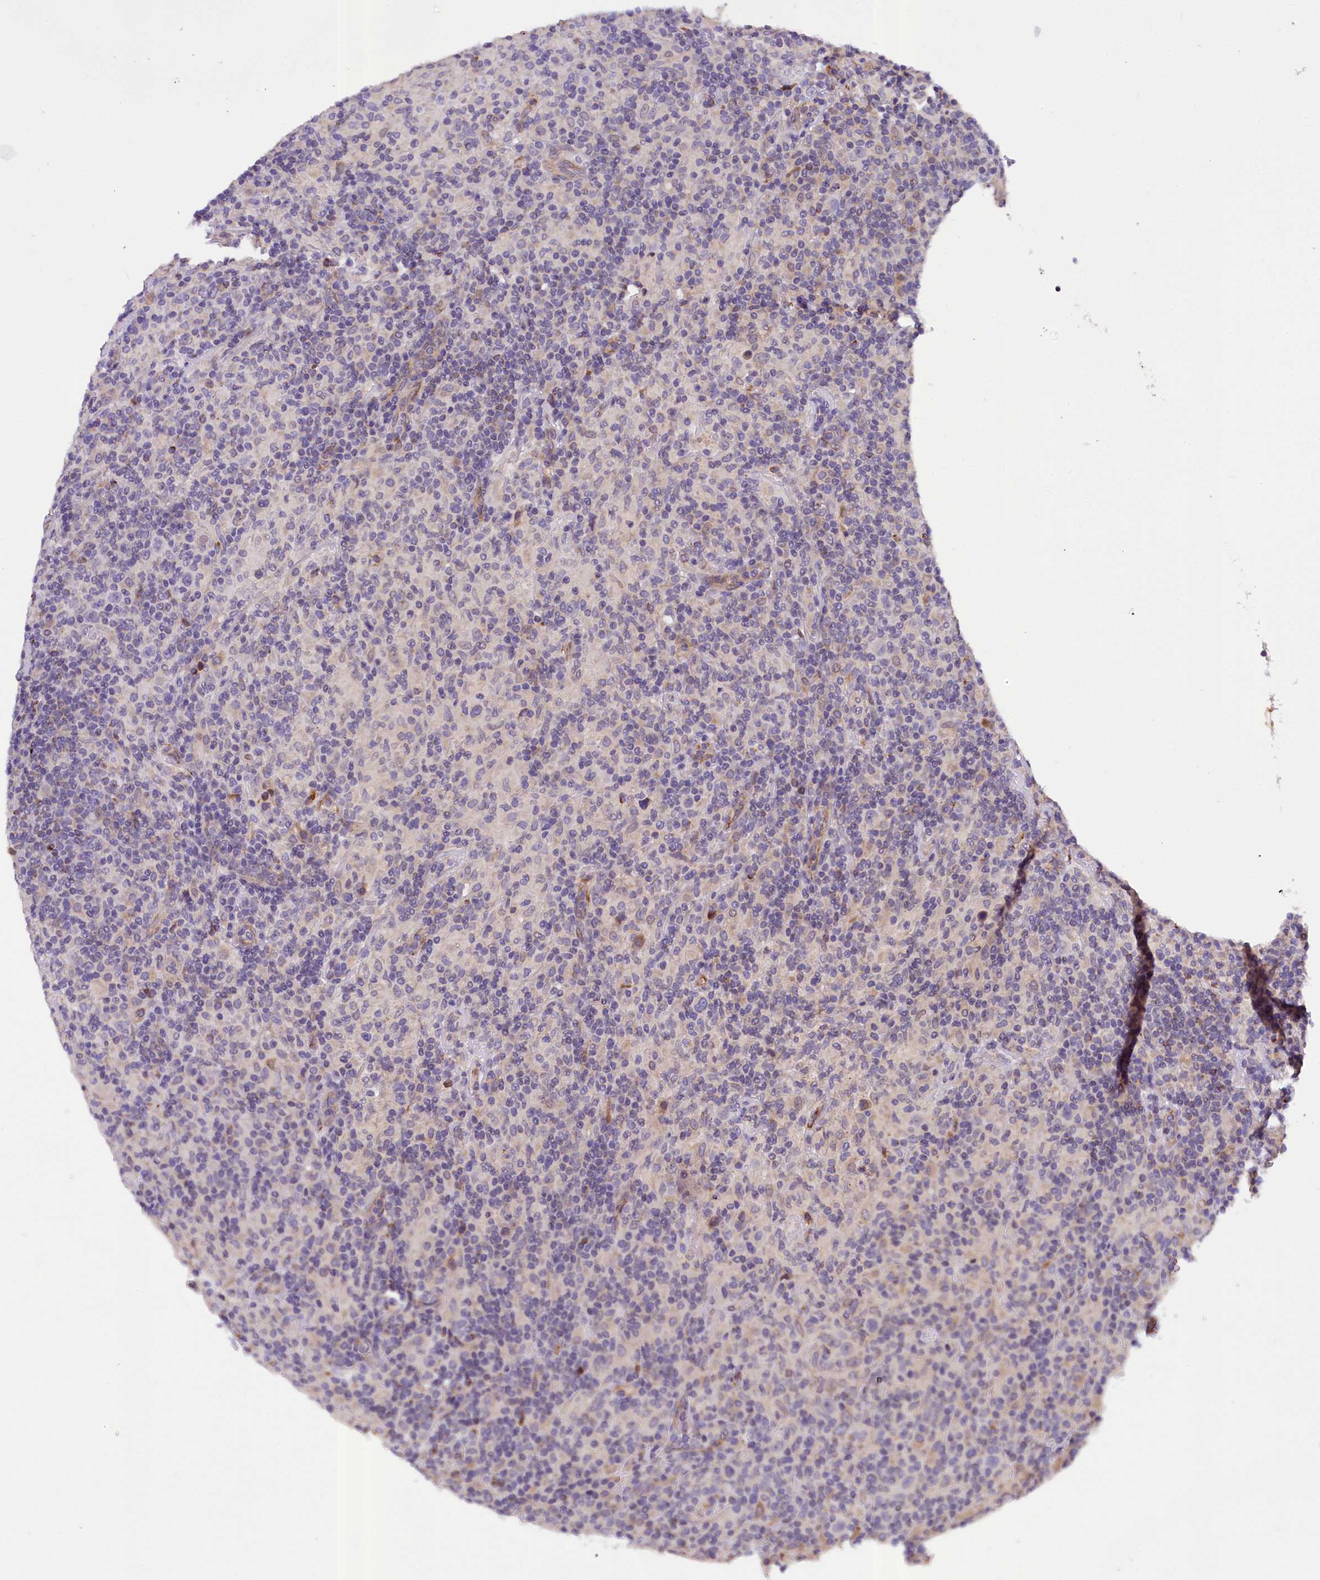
{"staining": {"intensity": "negative", "quantity": "none", "location": "none"}, "tissue": "lymphoma", "cell_type": "Tumor cells", "image_type": "cancer", "snomed": [{"axis": "morphology", "description": "Hodgkin's disease, NOS"}, {"axis": "topography", "description": "Lymph node"}], "caption": "Tumor cells show no significant protein expression in Hodgkin's disease.", "gene": "SUPV3L1", "patient": {"sex": "male", "age": 70}}